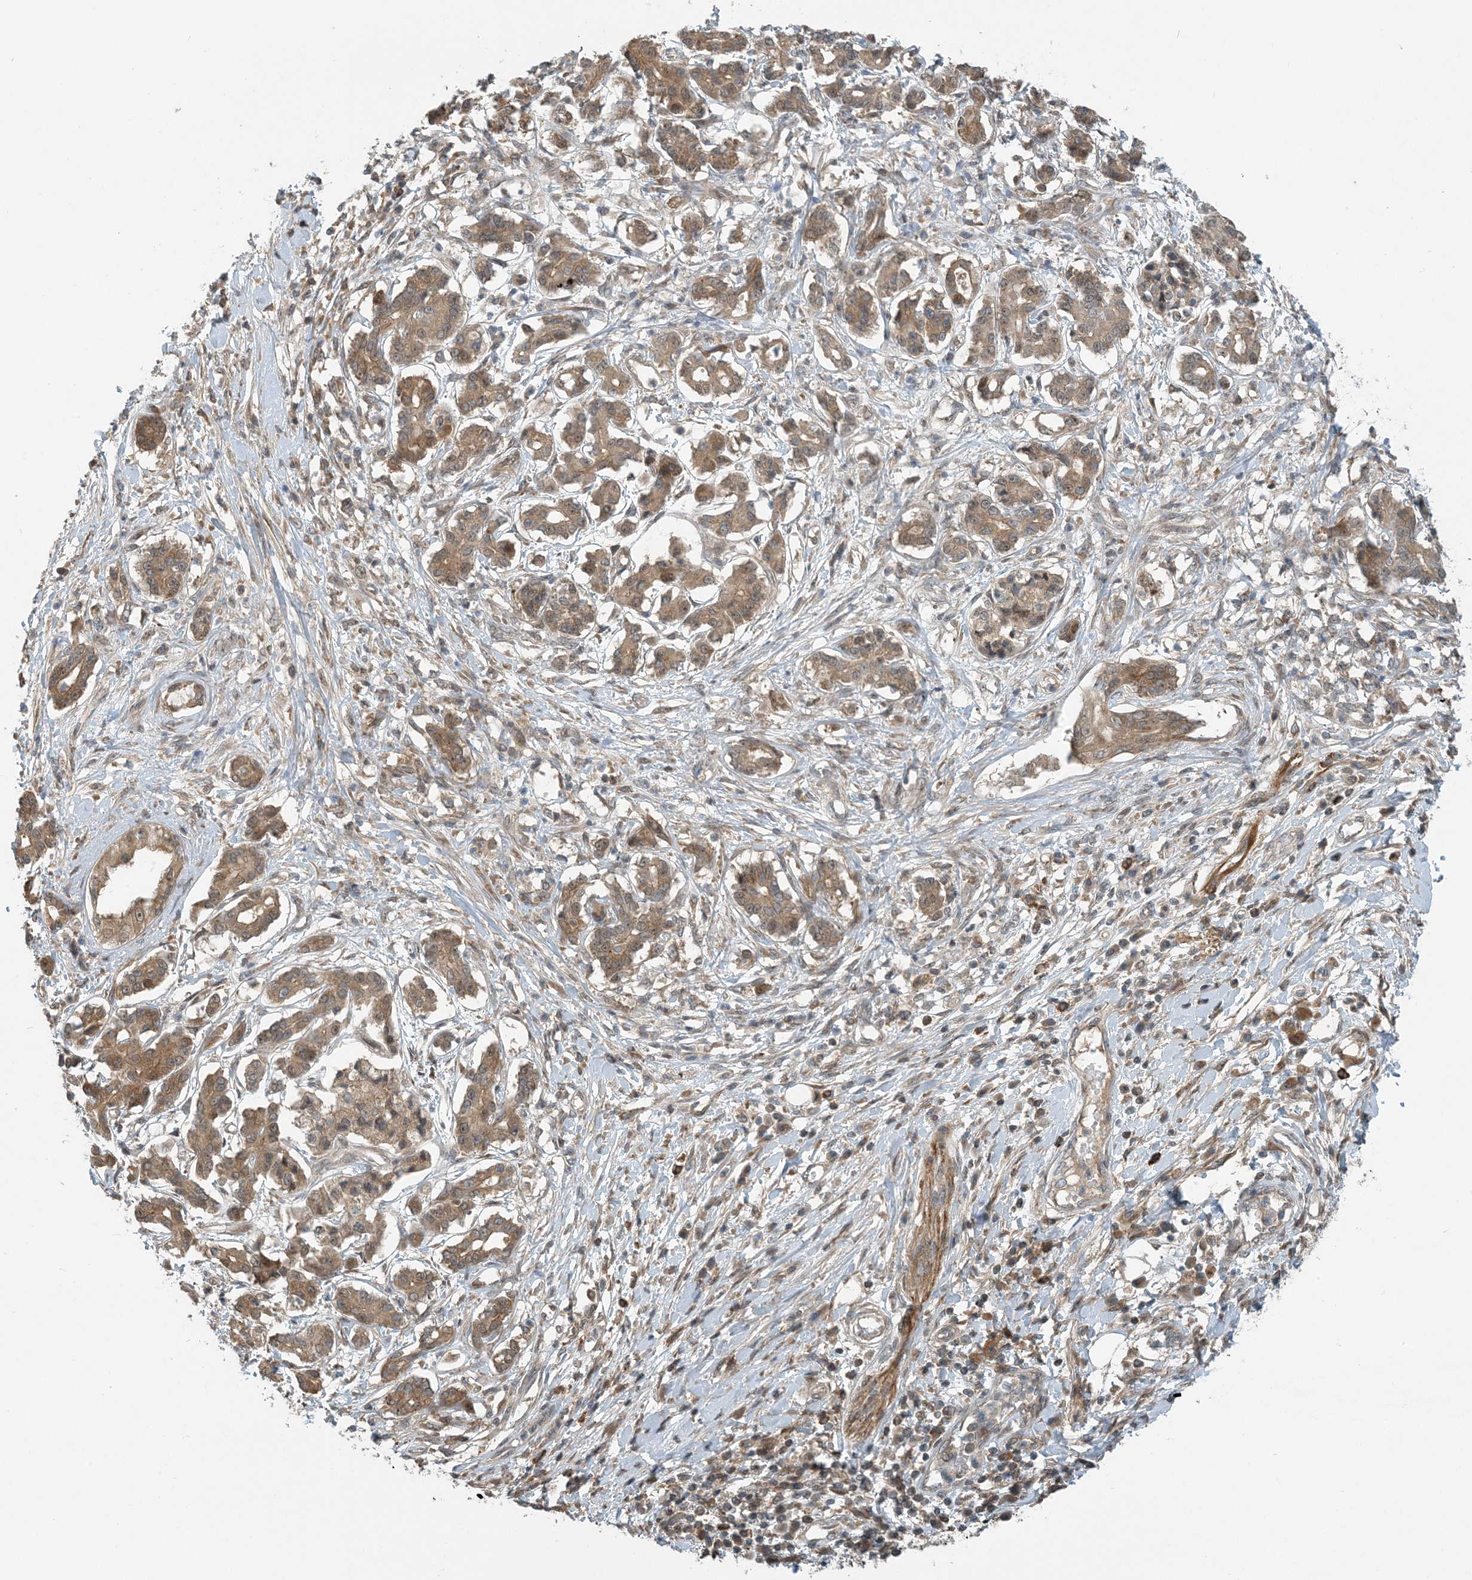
{"staining": {"intensity": "moderate", "quantity": ">75%", "location": "cytoplasmic/membranous"}, "tissue": "pancreatic cancer", "cell_type": "Tumor cells", "image_type": "cancer", "snomed": [{"axis": "morphology", "description": "Adenocarcinoma, NOS"}, {"axis": "topography", "description": "Pancreas"}], "caption": "Brown immunohistochemical staining in pancreatic adenocarcinoma demonstrates moderate cytoplasmic/membranous staining in about >75% of tumor cells. The staining was performed using DAB, with brown indicating positive protein expression. Nuclei are stained blue with hematoxylin.", "gene": "ZBTB3", "patient": {"sex": "female", "age": 56}}